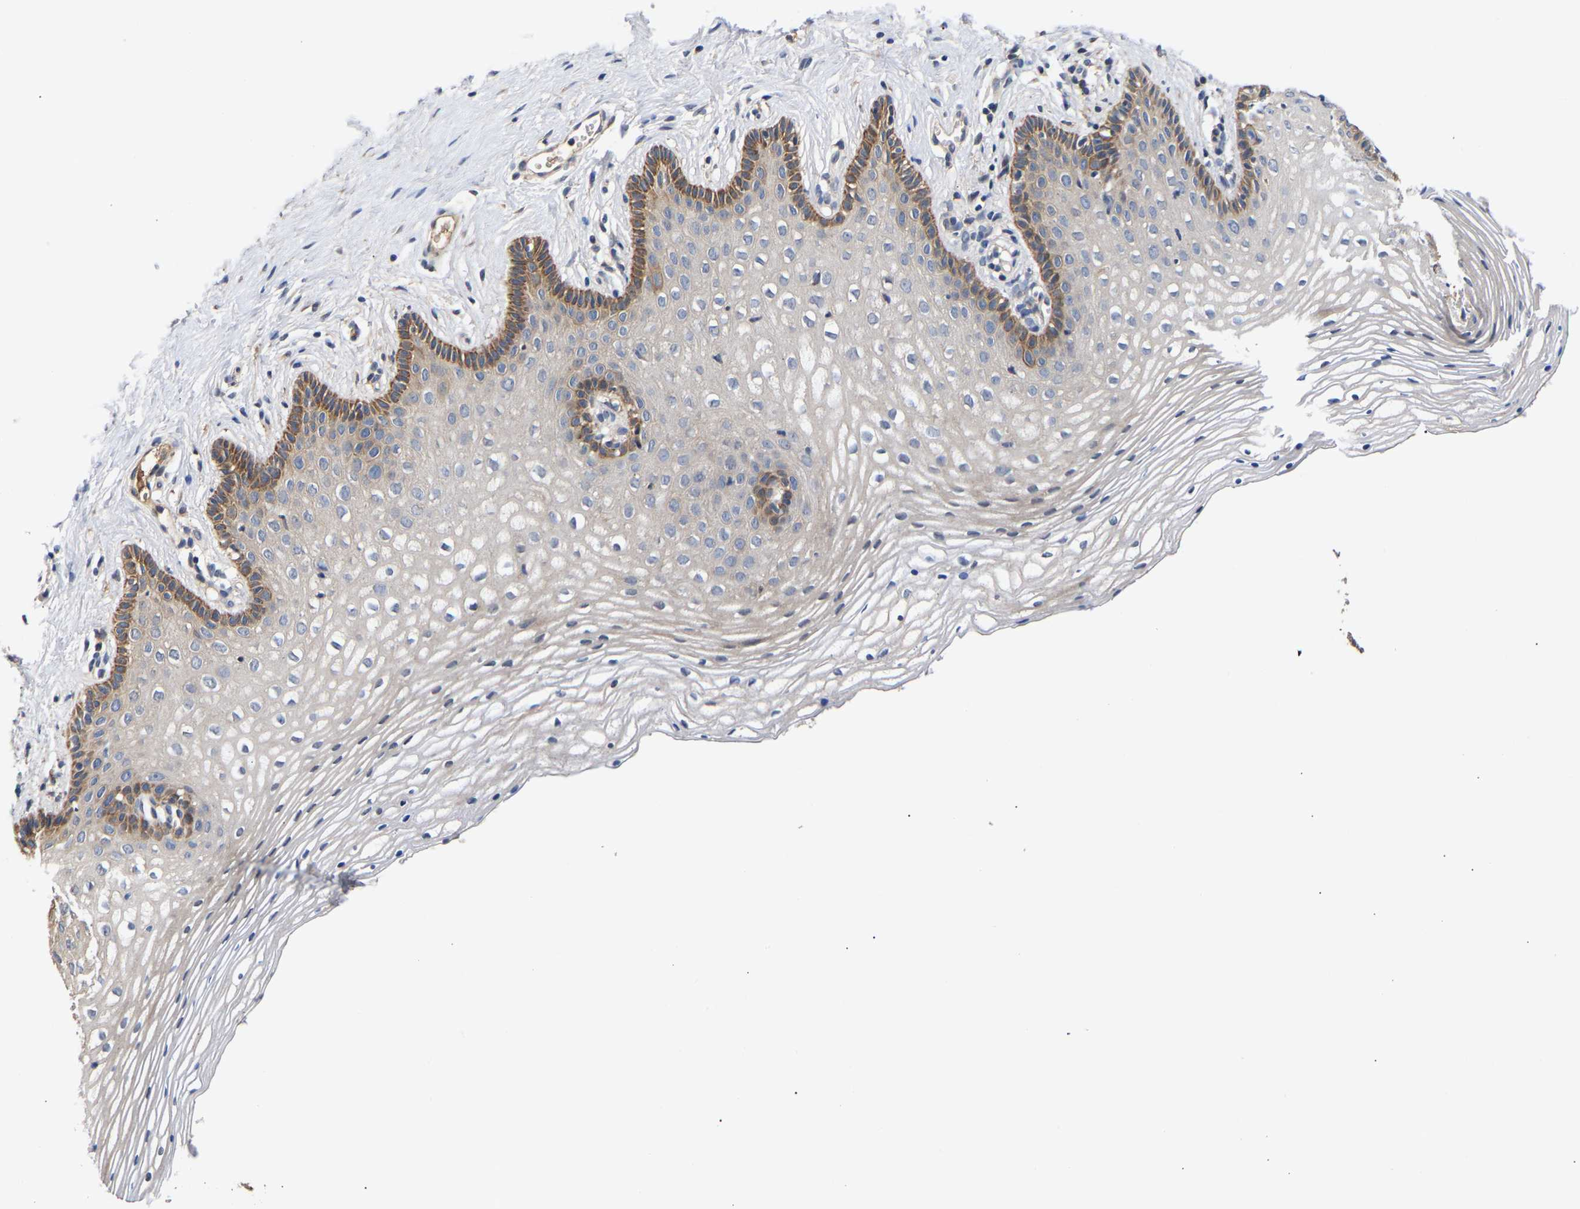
{"staining": {"intensity": "moderate", "quantity": "<25%", "location": "cytoplasmic/membranous"}, "tissue": "vagina", "cell_type": "Squamous epithelial cells", "image_type": "normal", "snomed": [{"axis": "morphology", "description": "Normal tissue, NOS"}, {"axis": "topography", "description": "Vagina"}], "caption": "Protein positivity by immunohistochemistry (IHC) shows moderate cytoplasmic/membranous staining in about <25% of squamous epithelial cells in unremarkable vagina. Nuclei are stained in blue.", "gene": "KASH5", "patient": {"sex": "female", "age": 32}}